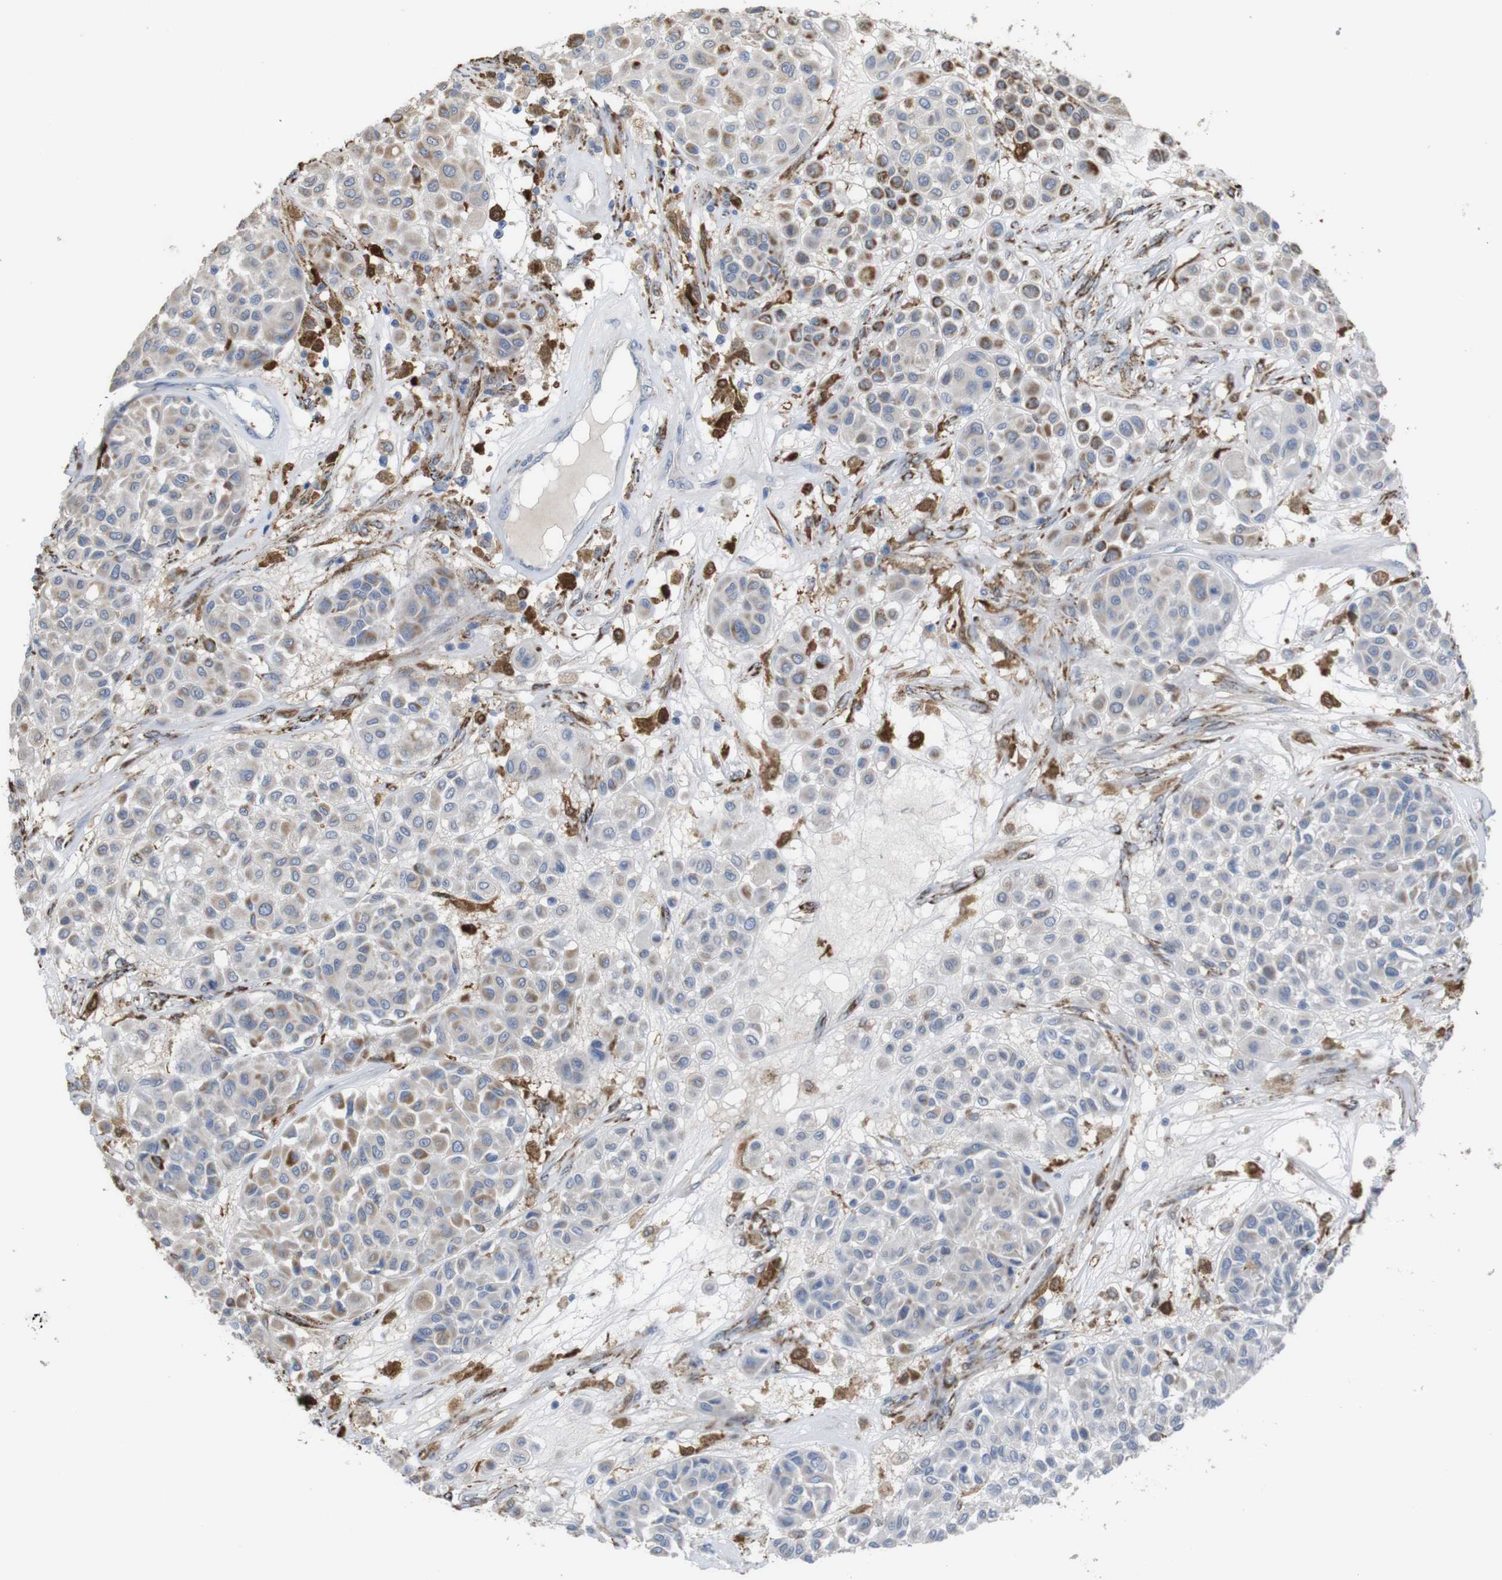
{"staining": {"intensity": "weak", "quantity": "25%-75%", "location": "cytoplasmic/membranous"}, "tissue": "melanoma", "cell_type": "Tumor cells", "image_type": "cancer", "snomed": [{"axis": "morphology", "description": "Malignant melanoma, Metastatic site"}, {"axis": "topography", "description": "Soft tissue"}], "caption": "High-power microscopy captured an immunohistochemistry photomicrograph of melanoma, revealing weak cytoplasmic/membranous expression in approximately 25%-75% of tumor cells.", "gene": "PTPRR", "patient": {"sex": "male", "age": 41}}